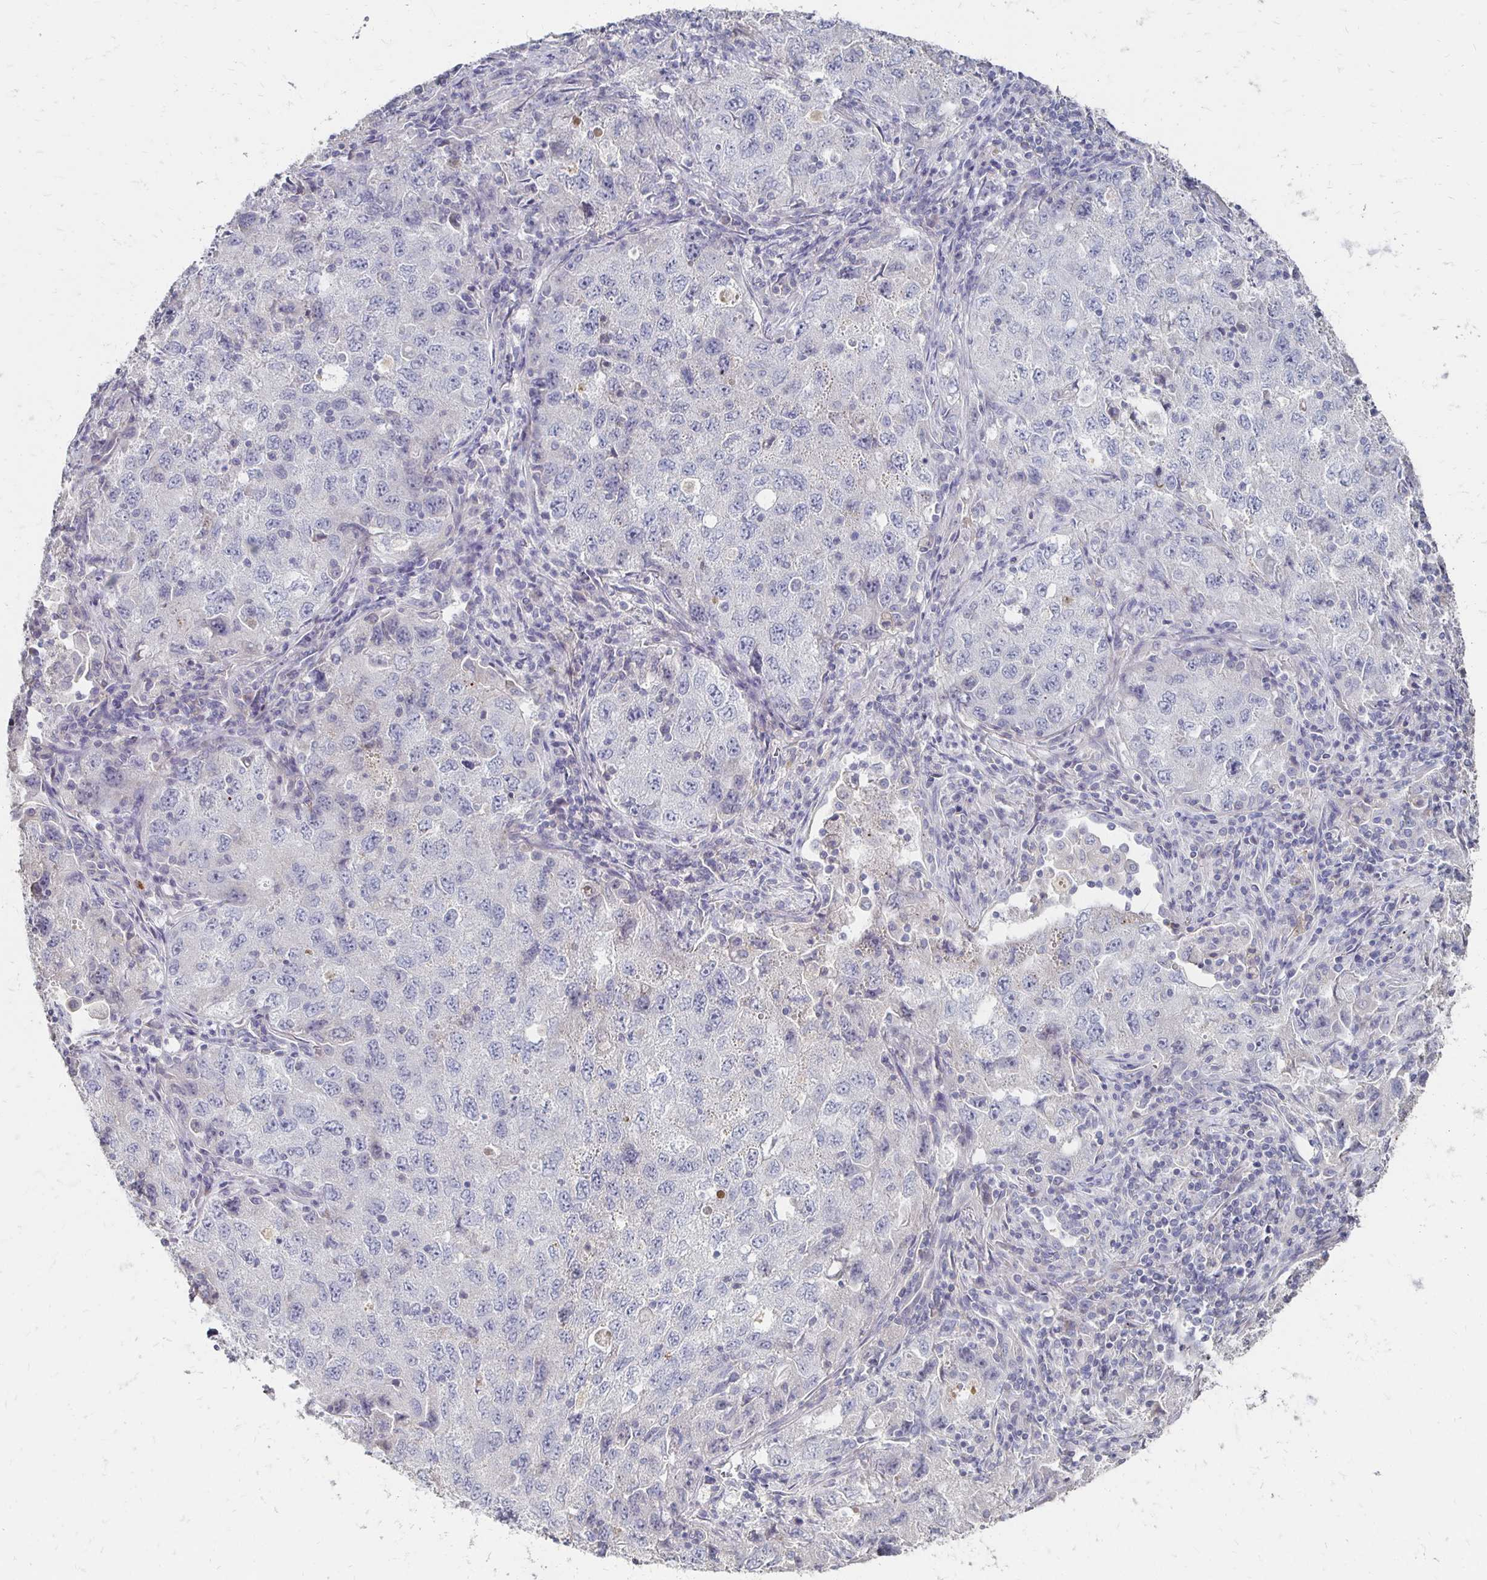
{"staining": {"intensity": "negative", "quantity": "none", "location": "none"}, "tissue": "lung cancer", "cell_type": "Tumor cells", "image_type": "cancer", "snomed": [{"axis": "morphology", "description": "Adenocarcinoma, NOS"}, {"axis": "topography", "description": "Lung"}], "caption": "DAB immunohistochemical staining of adenocarcinoma (lung) reveals no significant expression in tumor cells. Brightfield microscopy of IHC stained with DAB (3,3'-diaminobenzidine) (brown) and hematoxylin (blue), captured at high magnification.", "gene": "ZNF727", "patient": {"sex": "female", "age": 57}}